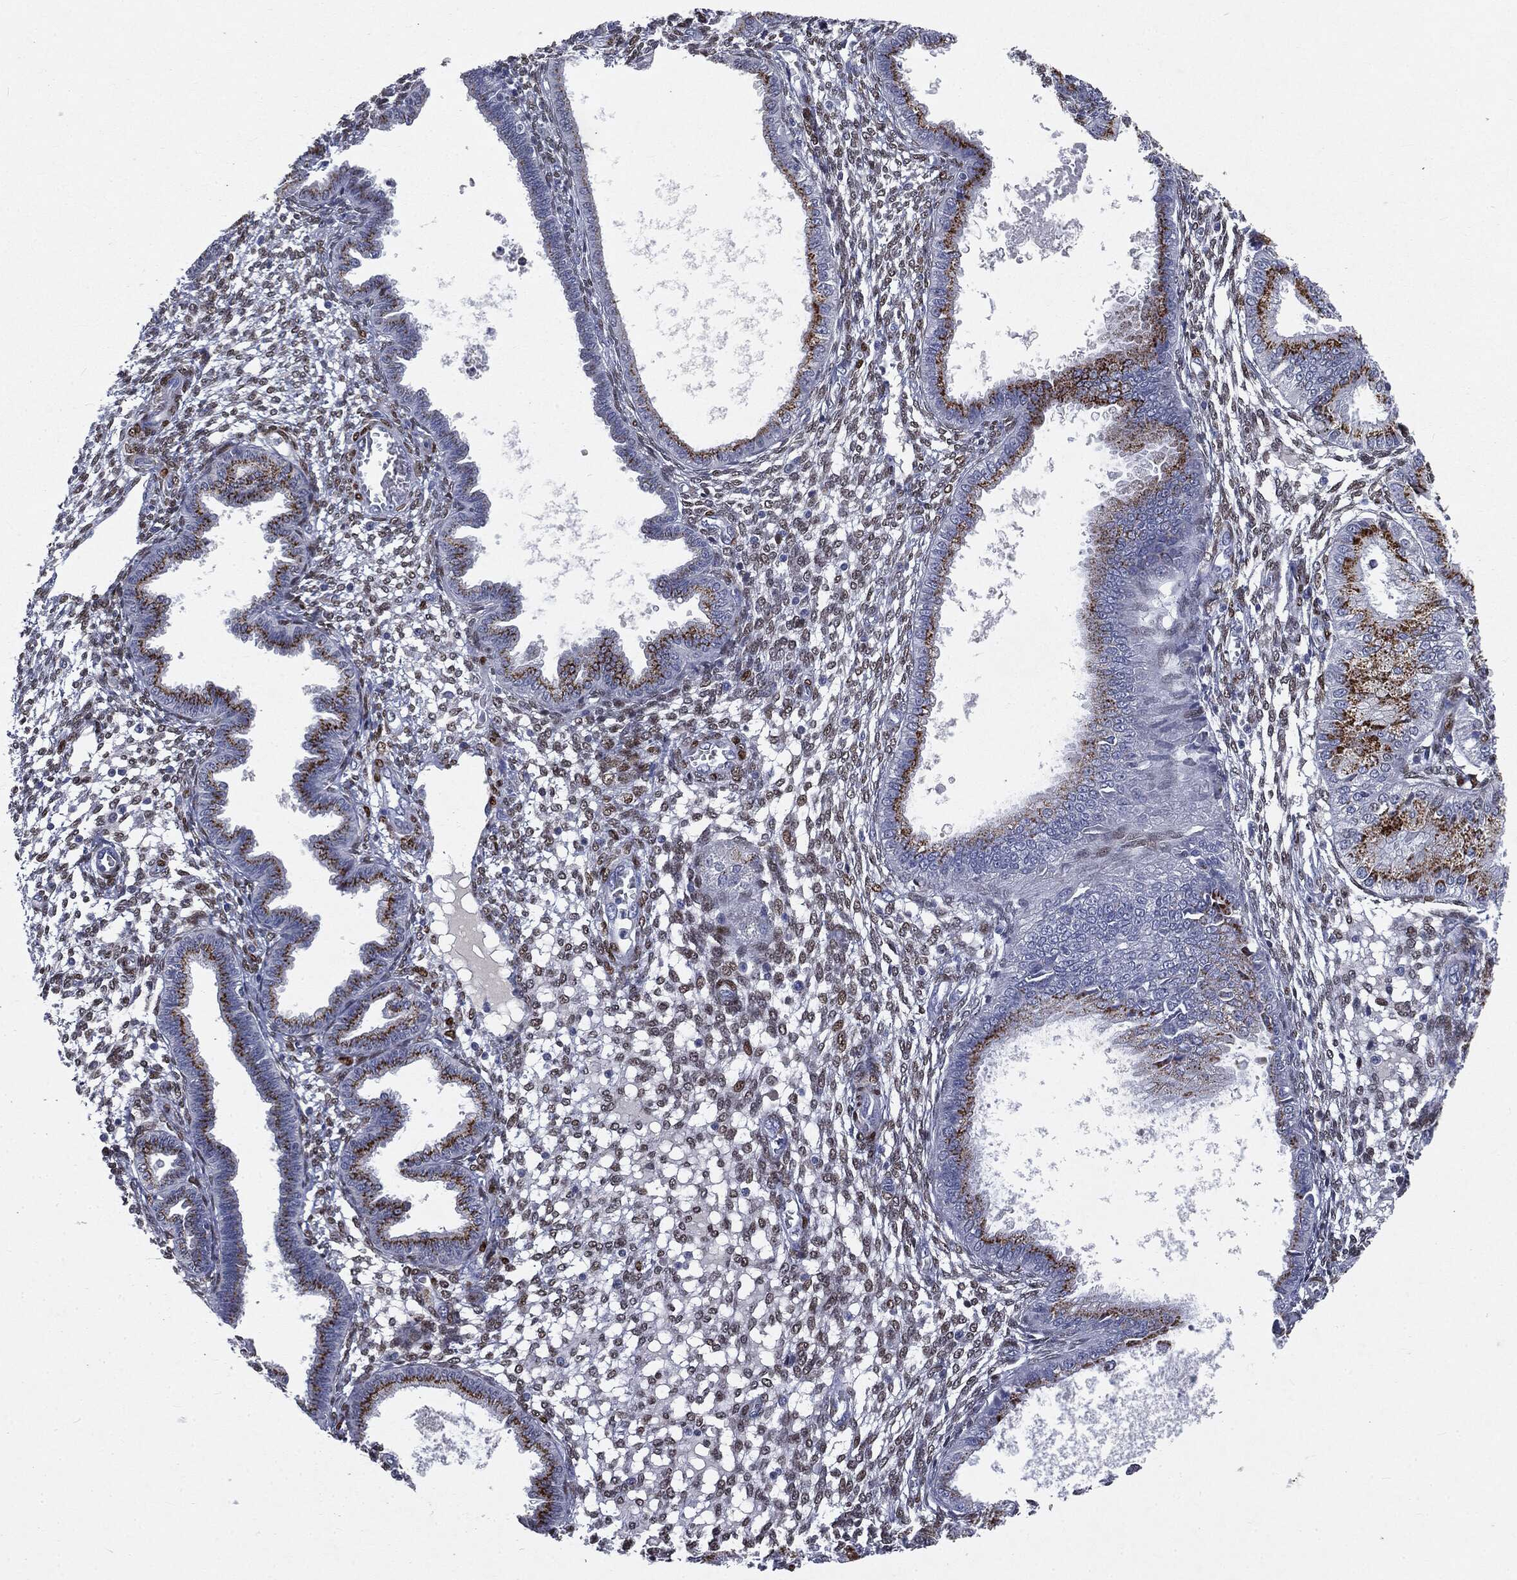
{"staining": {"intensity": "strong", "quantity": "25%-75%", "location": "nuclear"}, "tissue": "endometrium", "cell_type": "Cells in endometrial stroma", "image_type": "normal", "snomed": [{"axis": "morphology", "description": "Normal tissue, NOS"}, {"axis": "topography", "description": "Endometrium"}], "caption": "An immunohistochemistry micrograph of benign tissue is shown. Protein staining in brown labels strong nuclear positivity in endometrium within cells in endometrial stroma.", "gene": "CASD1", "patient": {"sex": "female", "age": 43}}